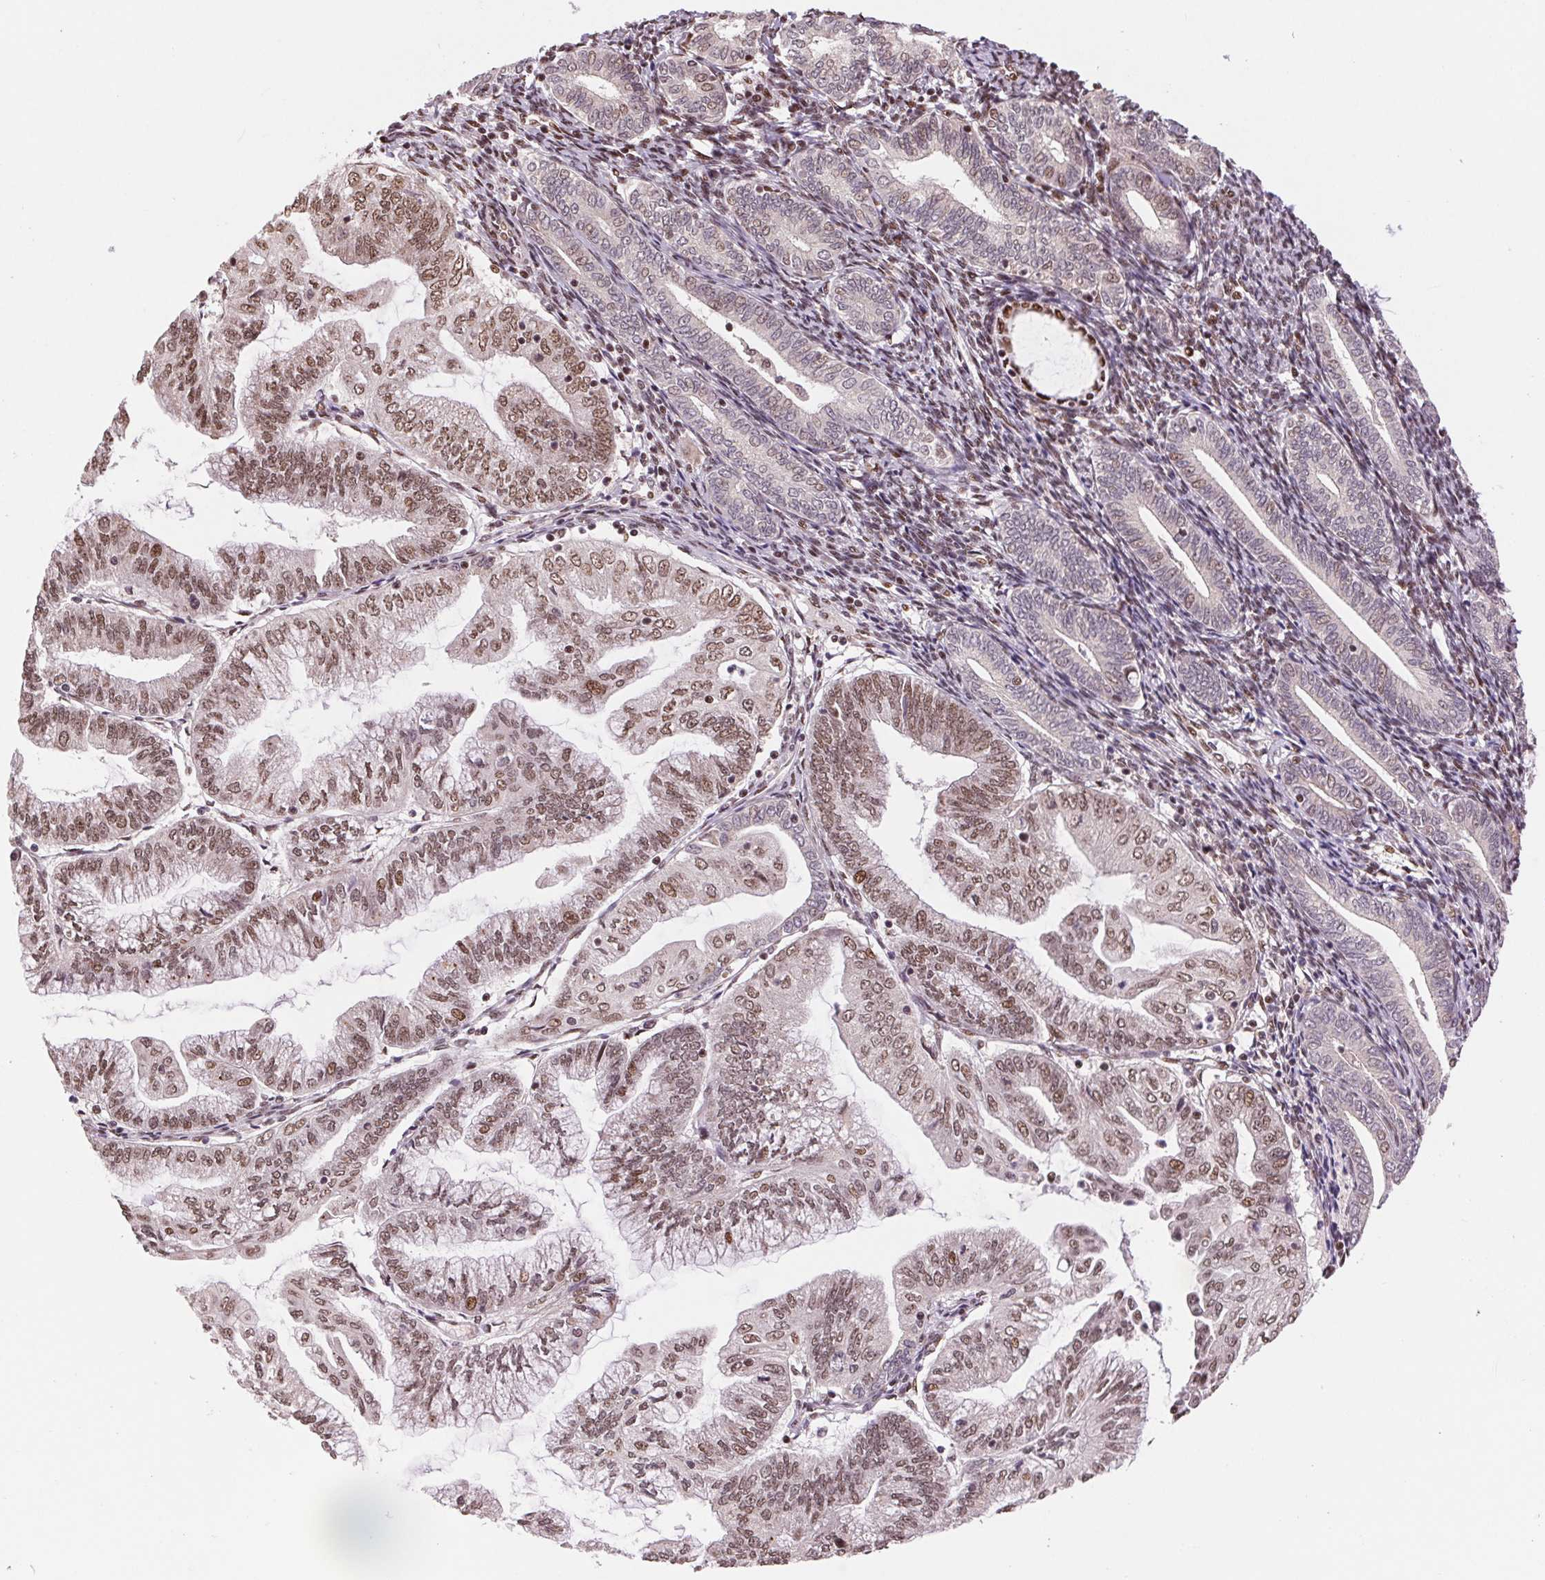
{"staining": {"intensity": "moderate", "quantity": ">75%", "location": "nuclear"}, "tissue": "endometrial cancer", "cell_type": "Tumor cells", "image_type": "cancer", "snomed": [{"axis": "morphology", "description": "Adenocarcinoma, NOS"}, {"axis": "topography", "description": "Endometrium"}], "caption": "IHC photomicrograph of neoplastic tissue: endometrial adenocarcinoma stained using immunohistochemistry shows medium levels of moderate protein expression localized specifically in the nuclear of tumor cells, appearing as a nuclear brown color.", "gene": "RAD23A", "patient": {"sex": "female", "age": 55}}